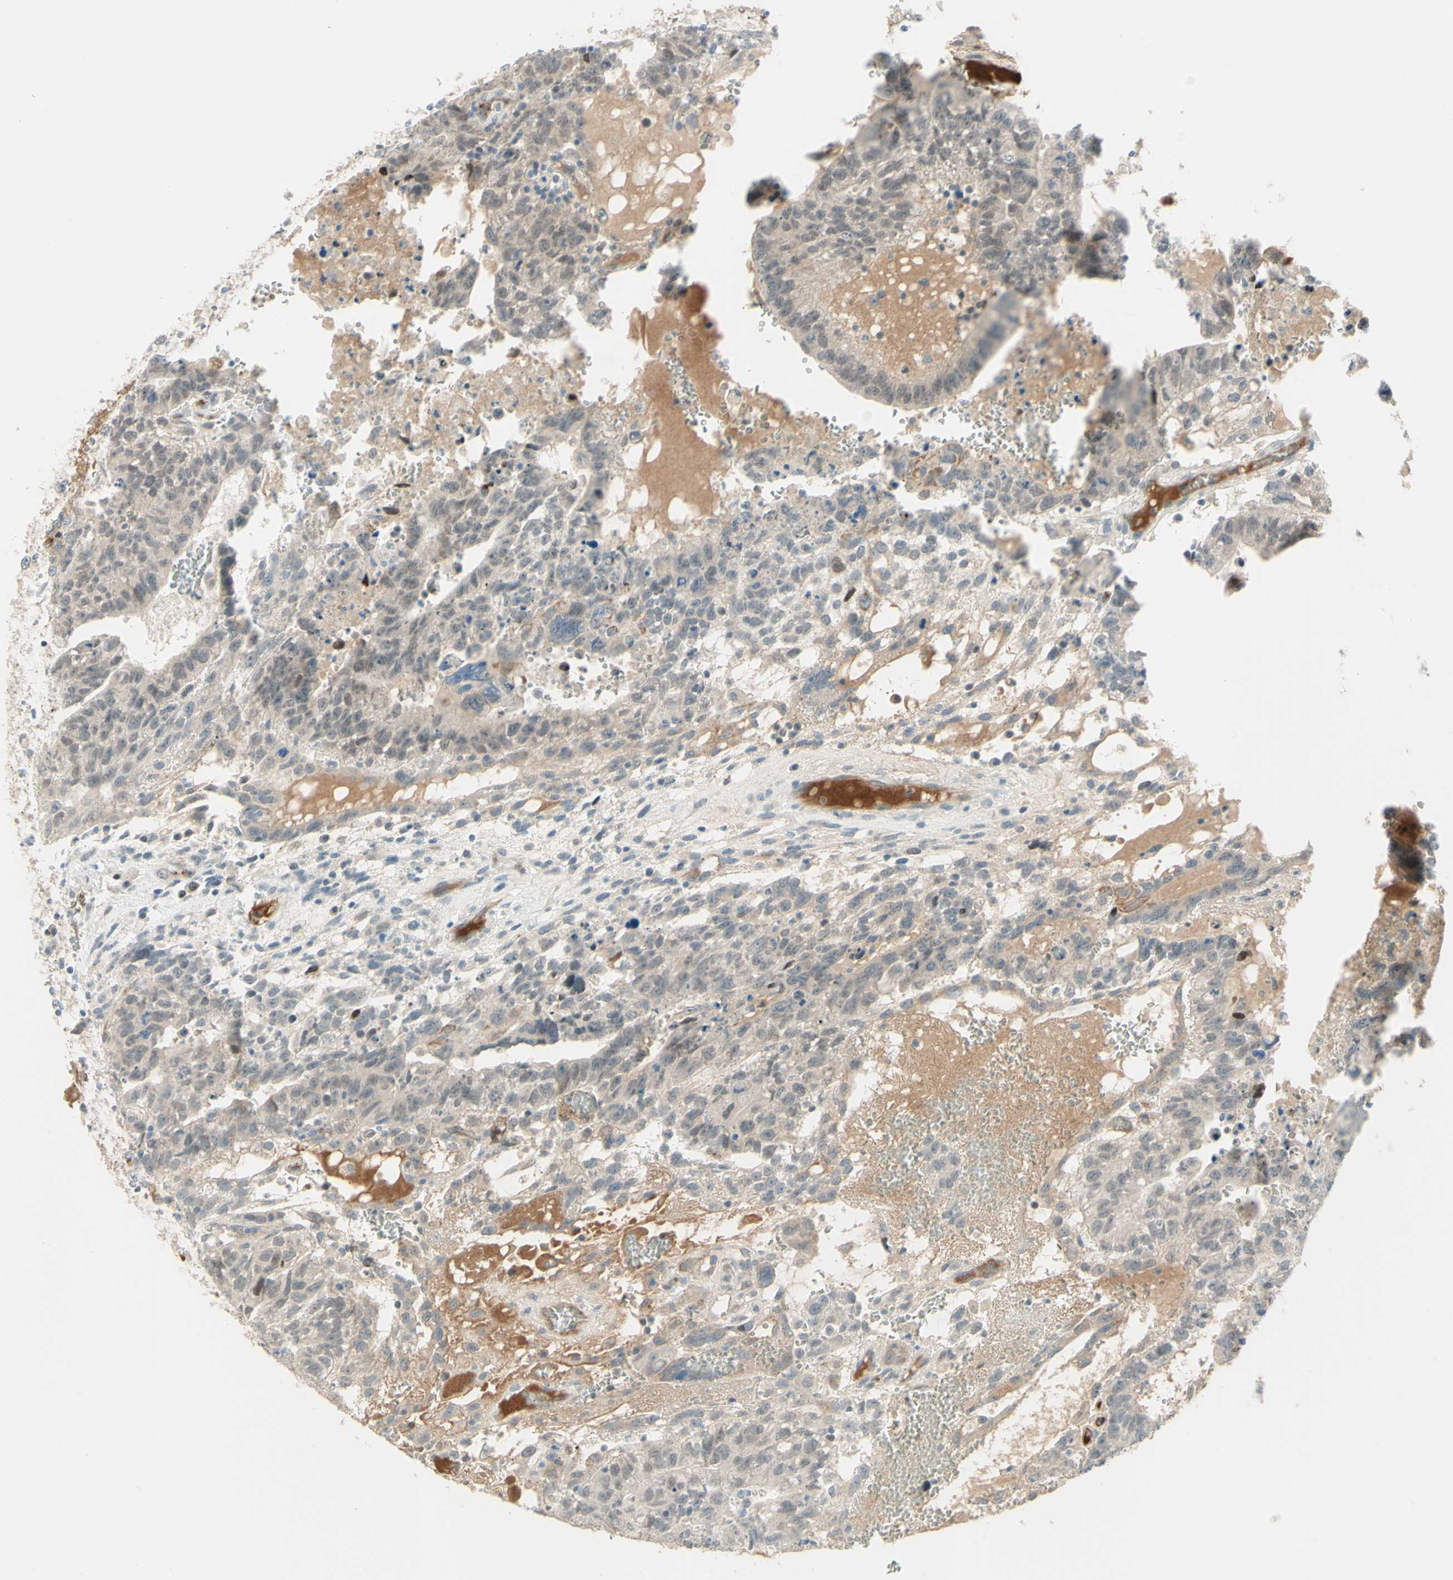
{"staining": {"intensity": "negative", "quantity": "none", "location": "none"}, "tissue": "testis cancer", "cell_type": "Tumor cells", "image_type": "cancer", "snomed": [{"axis": "morphology", "description": "Seminoma, NOS"}, {"axis": "morphology", "description": "Carcinoma, Embryonal, NOS"}, {"axis": "topography", "description": "Testis"}], "caption": "DAB immunohistochemical staining of human testis seminoma demonstrates no significant expression in tumor cells.", "gene": "ANGPT2", "patient": {"sex": "male", "age": 52}}